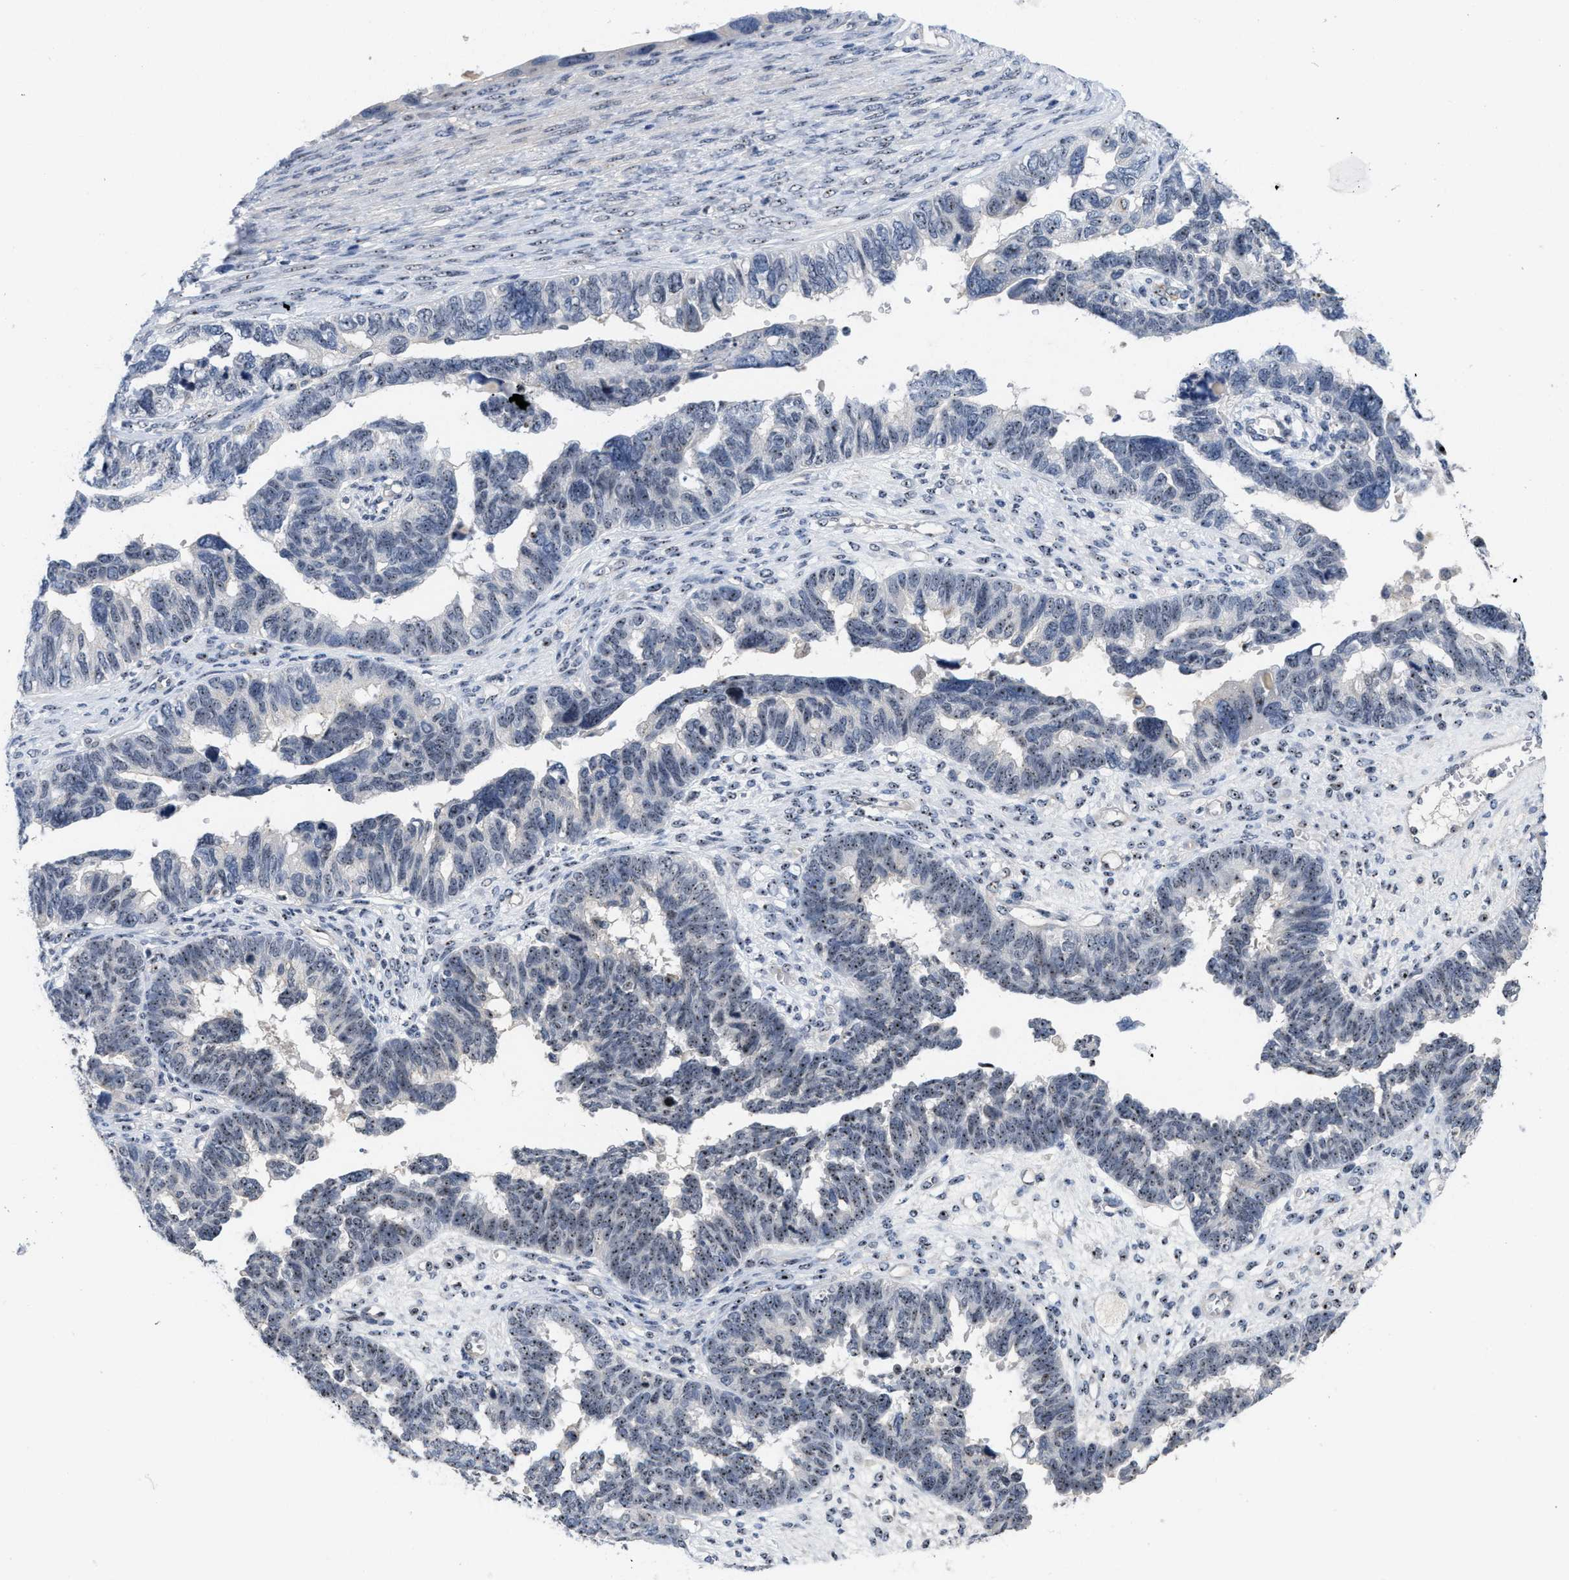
{"staining": {"intensity": "weak", "quantity": ">75%", "location": "nuclear"}, "tissue": "ovarian cancer", "cell_type": "Tumor cells", "image_type": "cancer", "snomed": [{"axis": "morphology", "description": "Cystadenocarcinoma, serous, NOS"}, {"axis": "topography", "description": "Ovary"}], "caption": "Immunohistochemical staining of human ovarian cancer (serous cystadenocarcinoma) reveals low levels of weak nuclear staining in about >75% of tumor cells. (IHC, brightfield microscopy, high magnification).", "gene": "NOP58", "patient": {"sex": "female", "age": 79}}